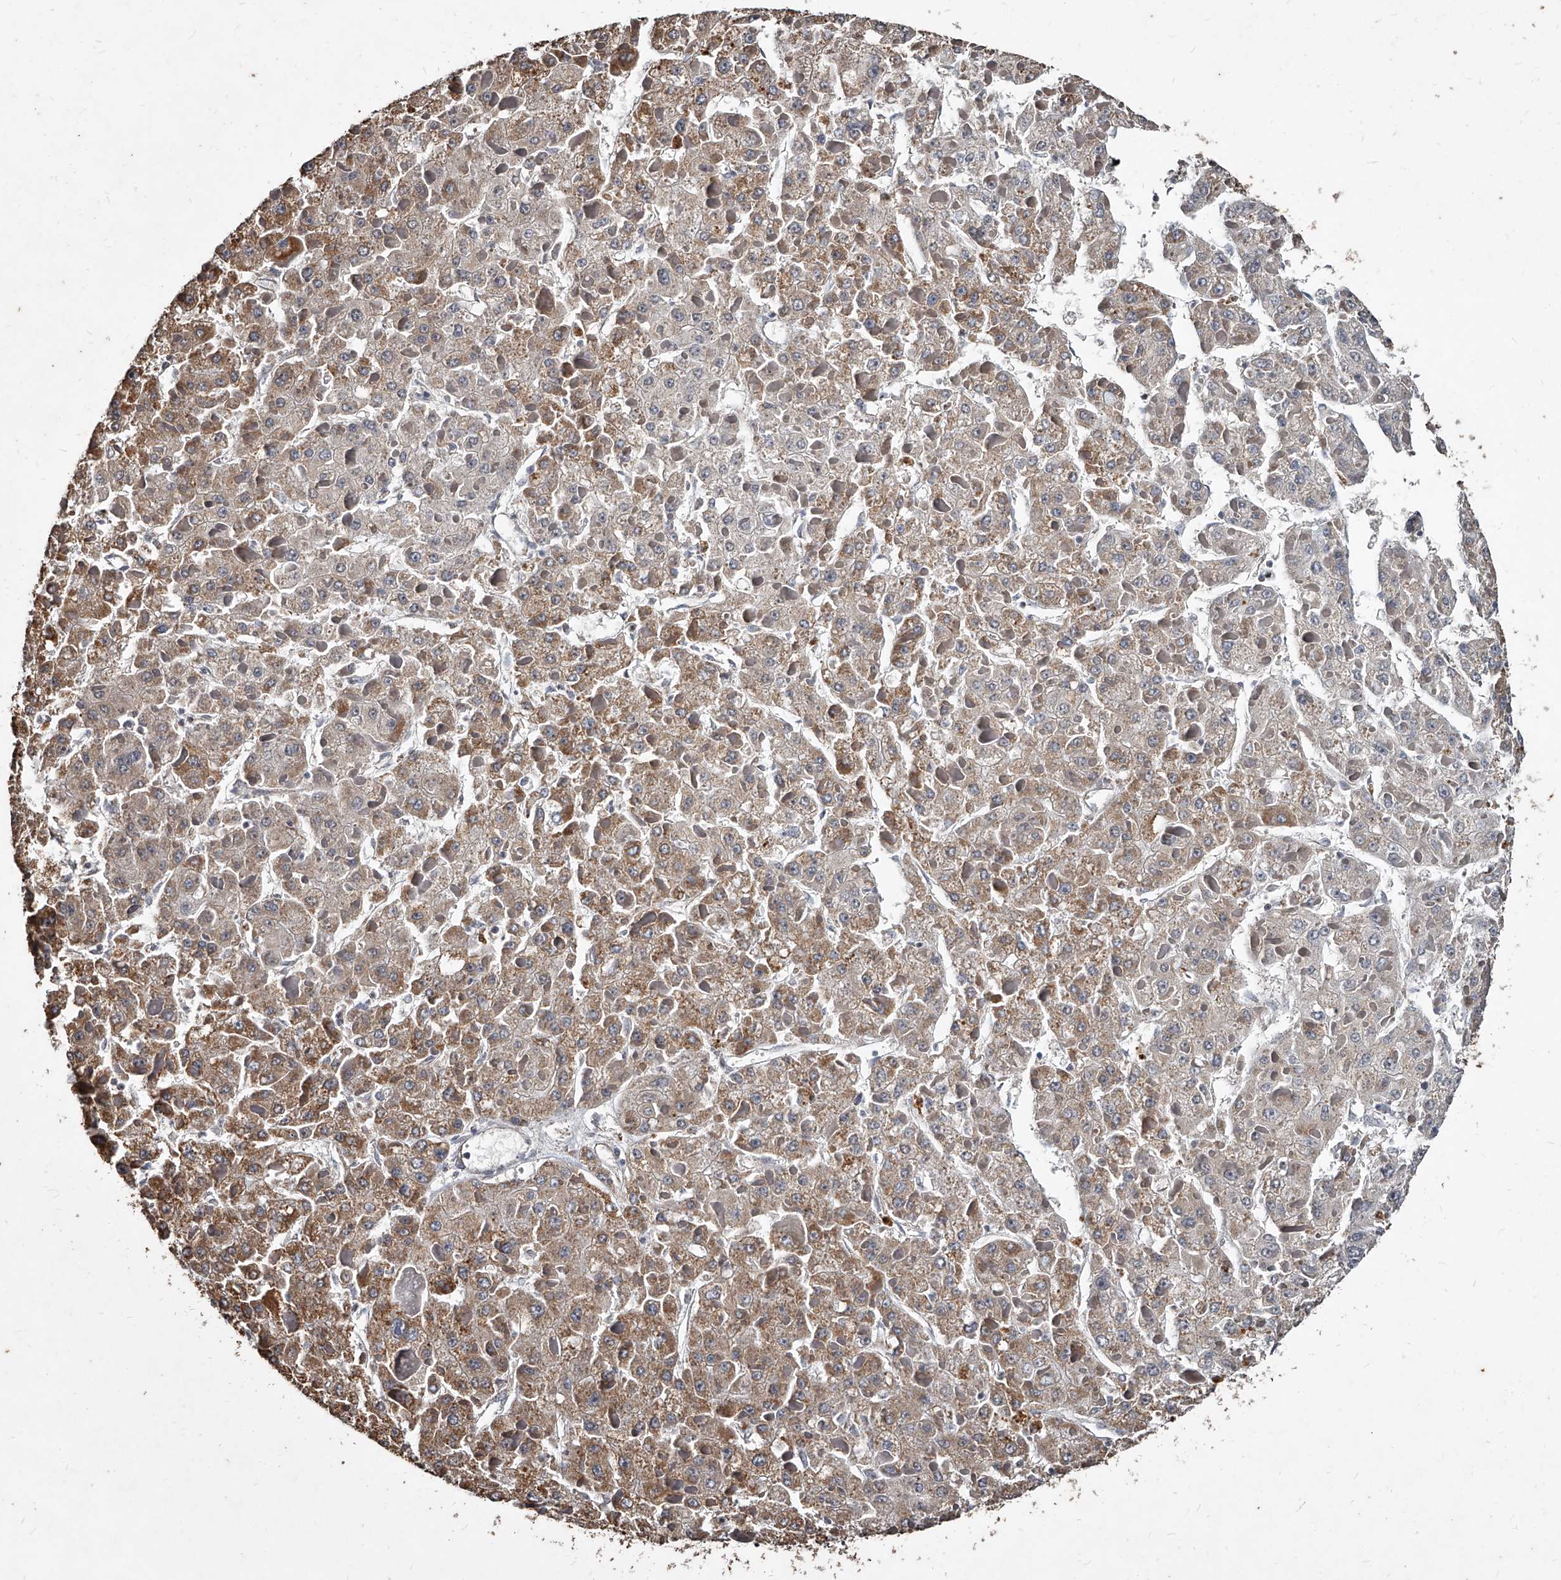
{"staining": {"intensity": "weak", "quantity": ">75%", "location": "cytoplasmic/membranous"}, "tissue": "liver cancer", "cell_type": "Tumor cells", "image_type": "cancer", "snomed": [{"axis": "morphology", "description": "Carcinoma, Hepatocellular, NOS"}, {"axis": "topography", "description": "Liver"}], "caption": "A histopathology image showing weak cytoplasmic/membranous positivity in about >75% of tumor cells in liver hepatocellular carcinoma, as visualized by brown immunohistochemical staining.", "gene": "GPR183", "patient": {"sex": "female", "age": 73}}